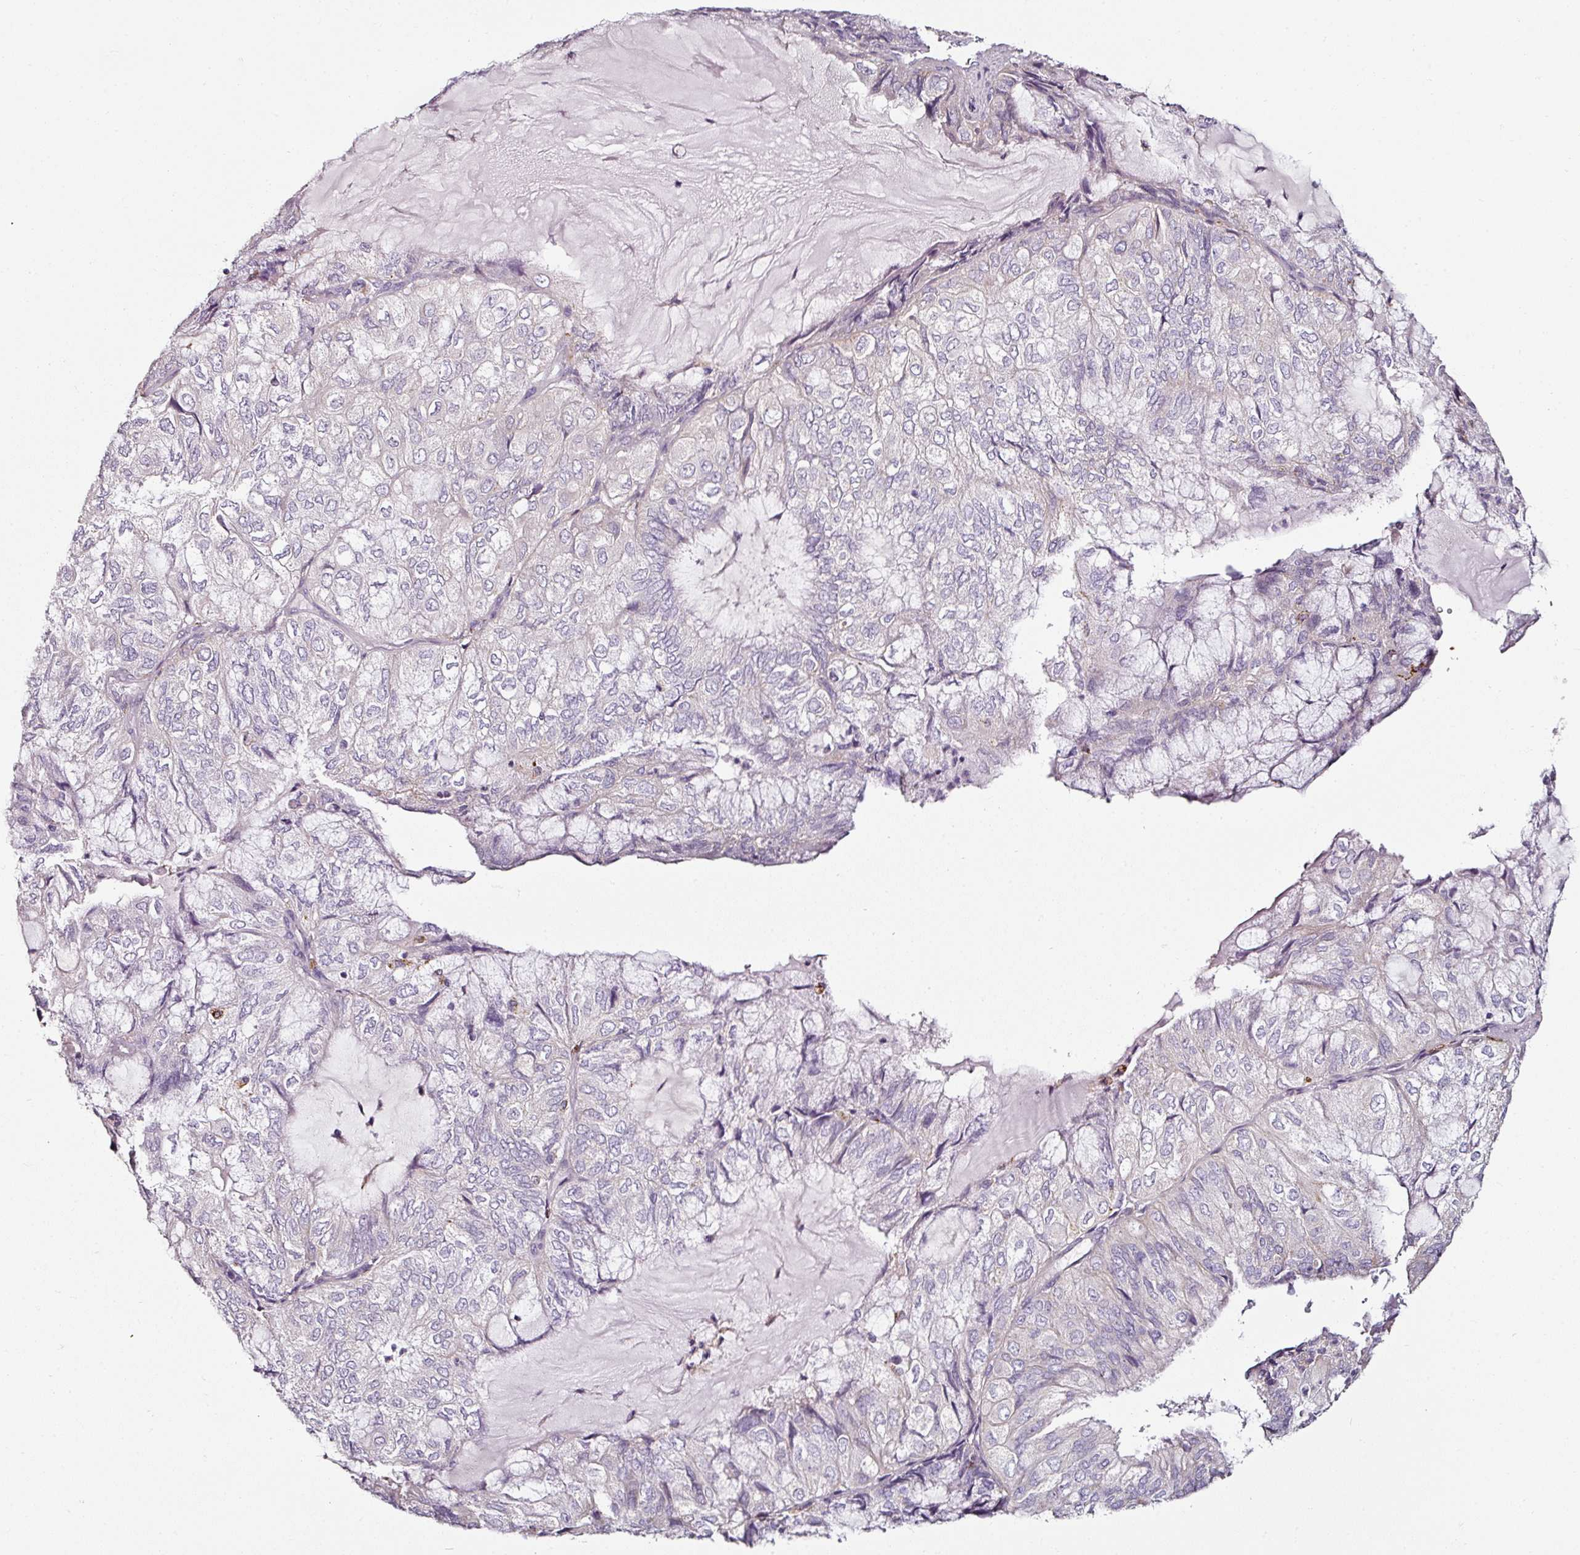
{"staining": {"intensity": "negative", "quantity": "none", "location": "none"}, "tissue": "endometrial cancer", "cell_type": "Tumor cells", "image_type": "cancer", "snomed": [{"axis": "morphology", "description": "Adenocarcinoma, NOS"}, {"axis": "topography", "description": "Endometrium"}], "caption": "IHC of endometrial cancer displays no staining in tumor cells. (DAB IHC, high magnification).", "gene": "CAP2", "patient": {"sex": "female", "age": 81}}